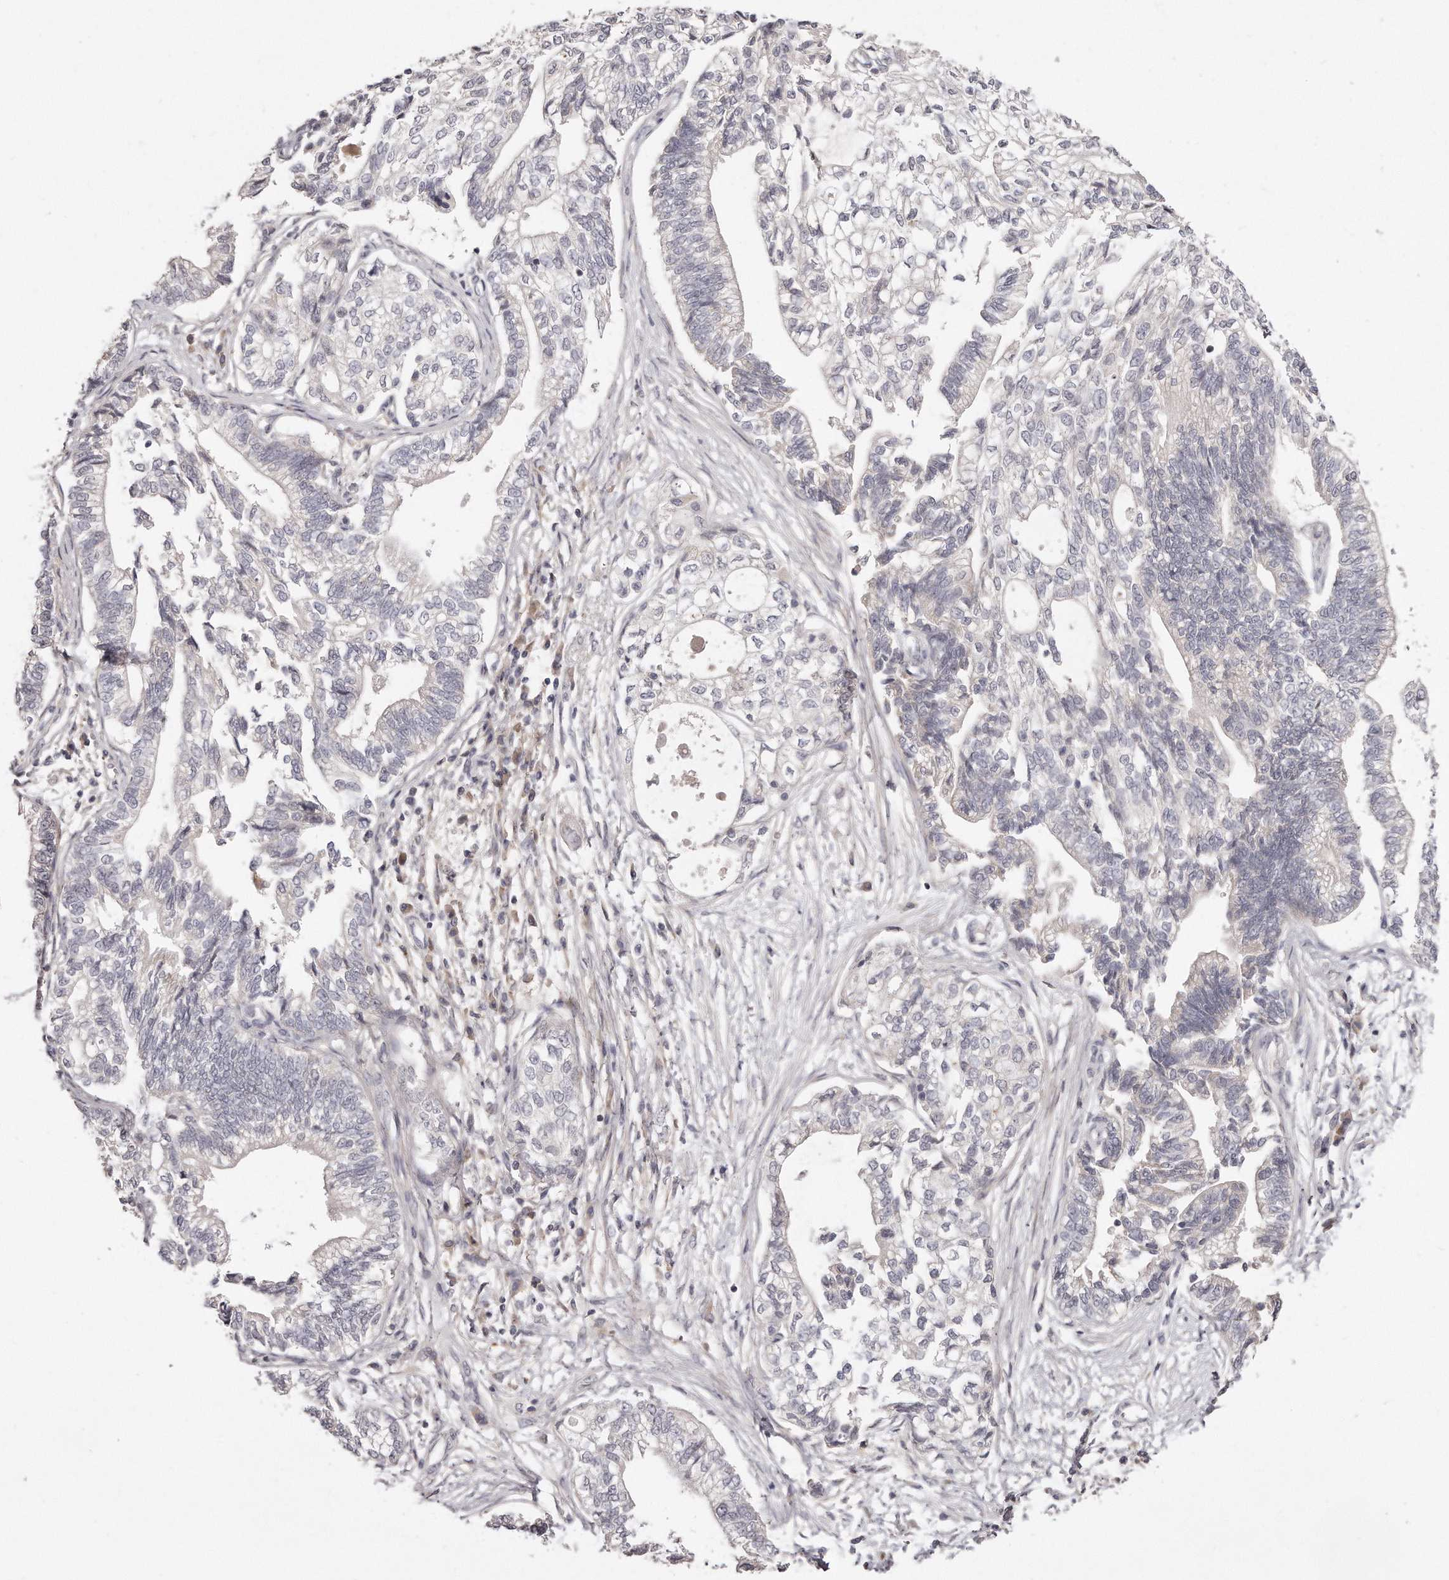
{"staining": {"intensity": "negative", "quantity": "none", "location": "none"}, "tissue": "pancreatic cancer", "cell_type": "Tumor cells", "image_type": "cancer", "snomed": [{"axis": "morphology", "description": "Adenocarcinoma, NOS"}, {"axis": "topography", "description": "Pancreas"}], "caption": "Protein analysis of pancreatic cancer exhibits no significant positivity in tumor cells.", "gene": "TTLL4", "patient": {"sex": "male", "age": 72}}